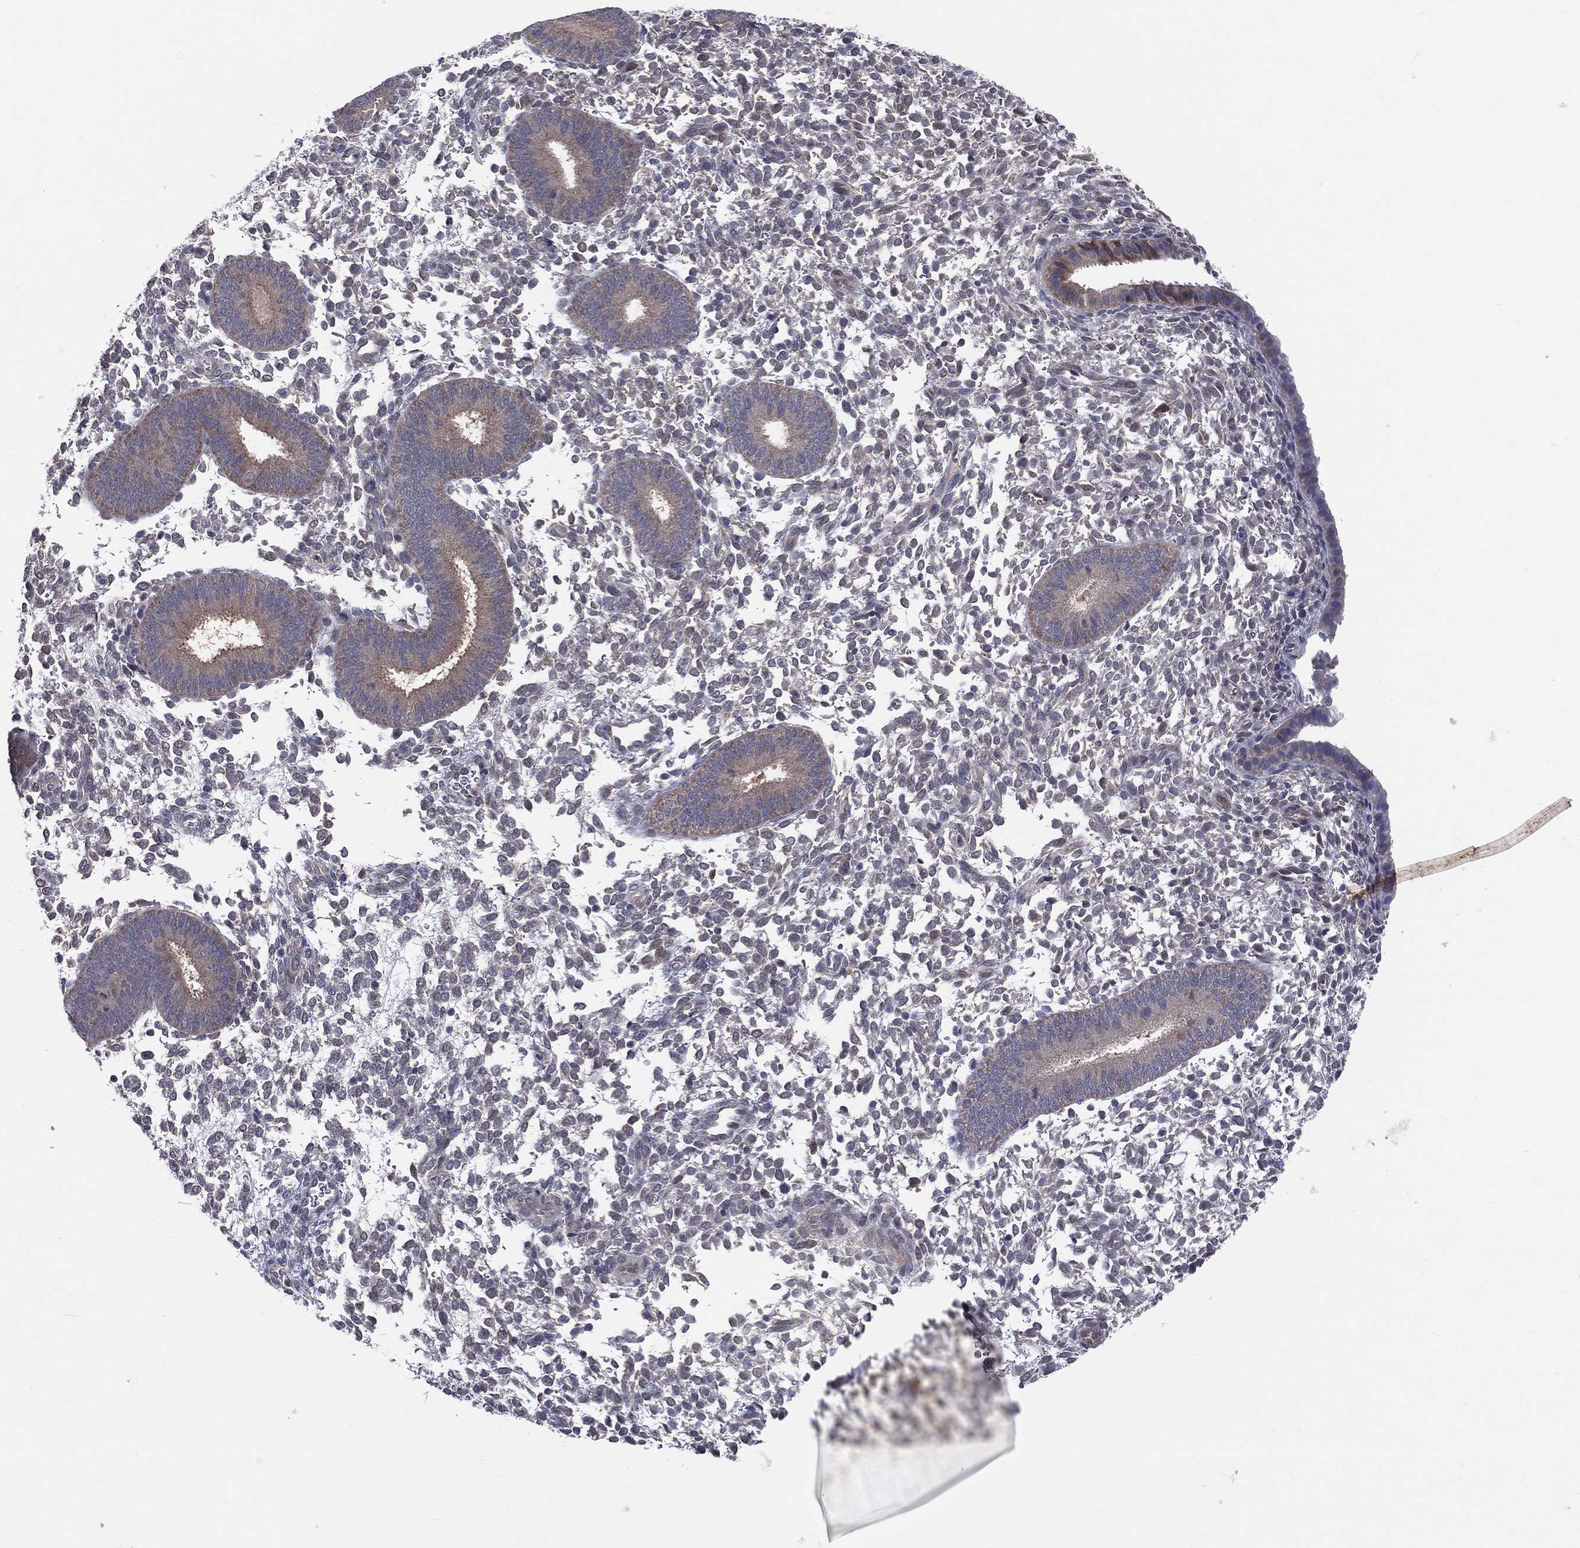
{"staining": {"intensity": "negative", "quantity": "none", "location": "none"}, "tissue": "endometrium", "cell_type": "Cells in endometrial stroma", "image_type": "normal", "snomed": [{"axis": "morphology", "description": "Normal tissue, NOS"}, {"axis": "topography", "description": "Endometrium"}], "caption": "Immunohistochemistry (IHC) of normal human endometrium demonstrates no expression in cells in endometrial stroma.", "gene": "DLG4", "patient": {"sex": "female", "age": 39}}